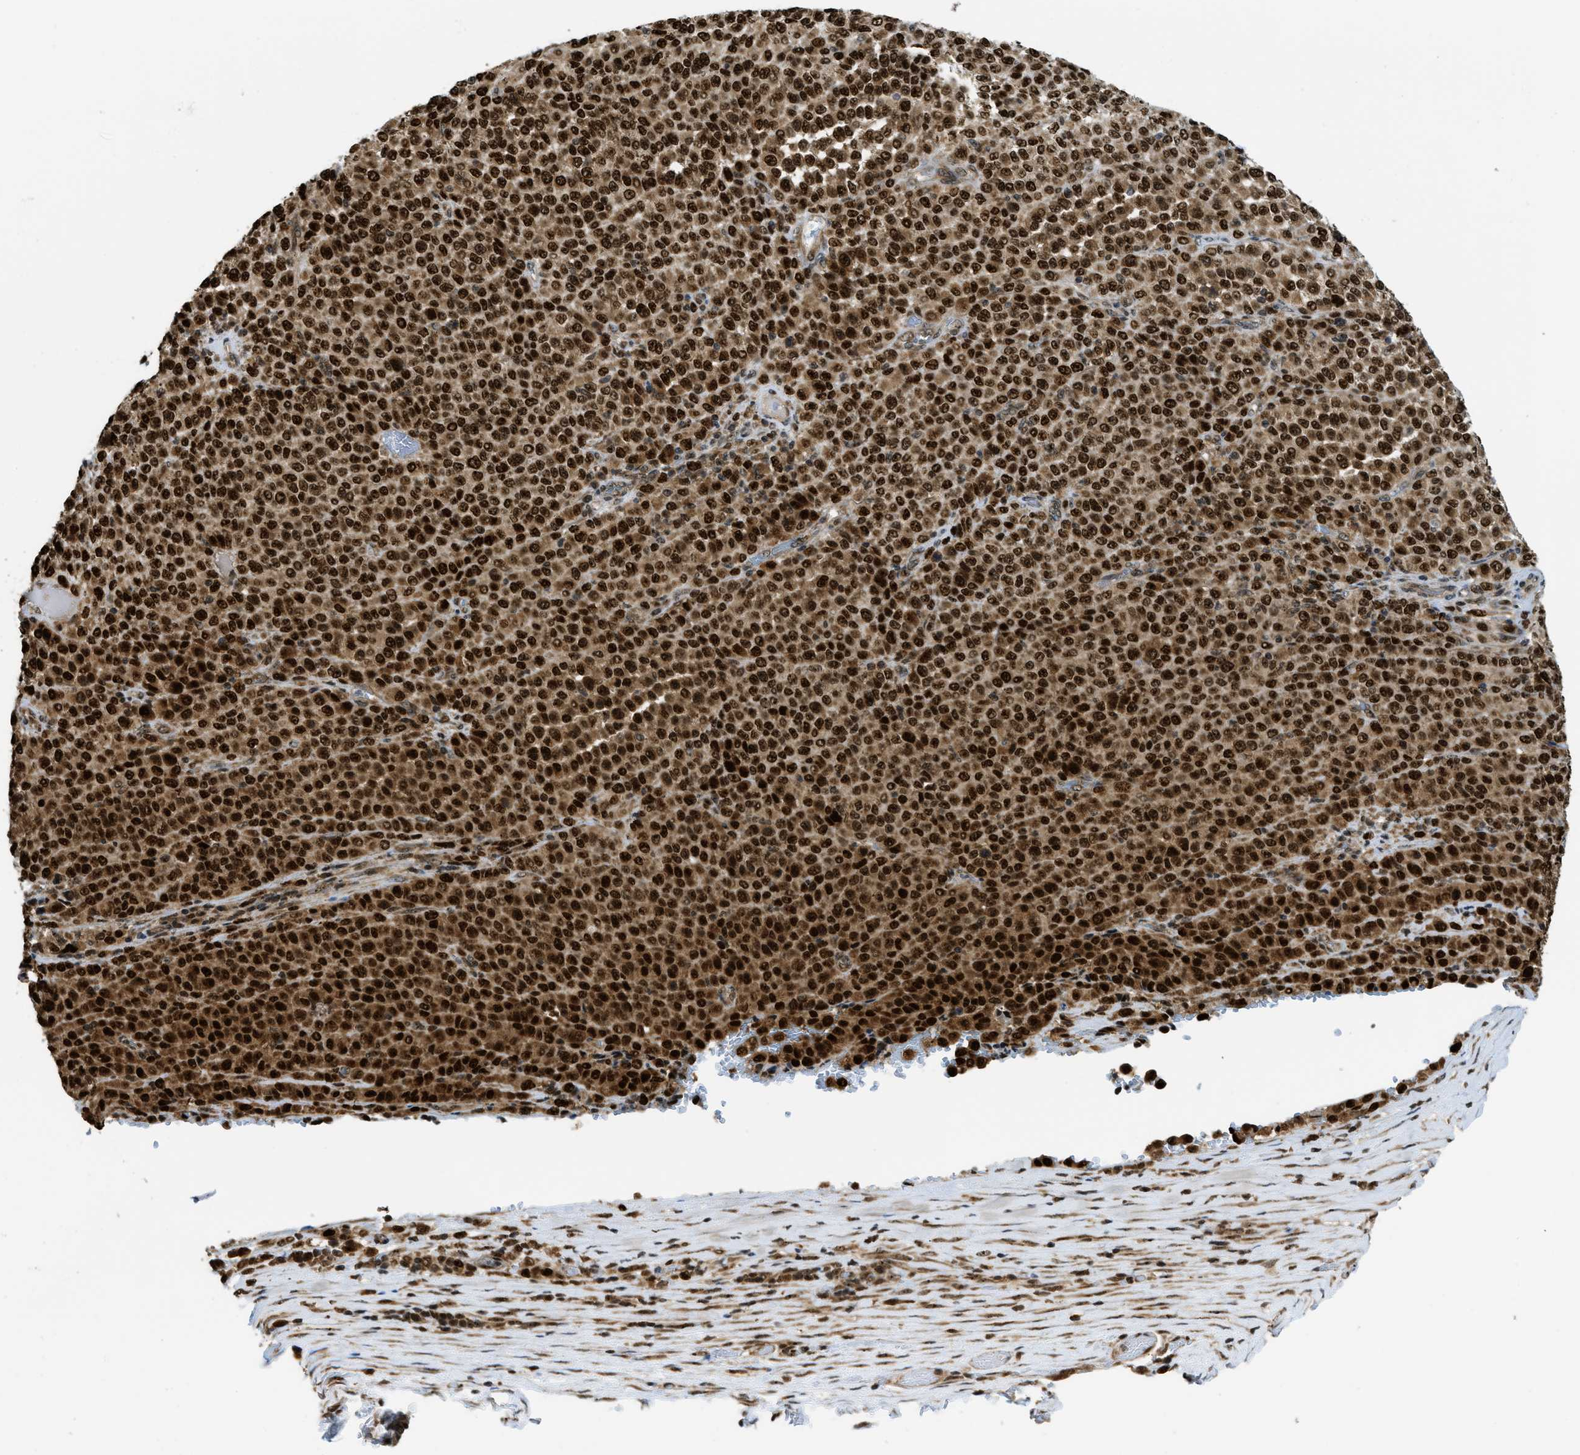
{"staining": {"intensity": "strong", "quantity": ">75%", "location": "cytoplasmic/membranous,nuclear"}, "tissue": "melanoma", "cell_type": "Tumor cells", "image_type": "cancer", "snomed": [{"axis": "morphology", "description": "Malignant melanoma, Metastatic site"}, {"axis": "topography", "description": "Pancreas"}], "caption": "Immunohistochemical staining of human melanoma reveals strong cytoplasmic/membranous and nuclear protein positivity in about >75% of tumor cells.", "gene": "TACC1", "patient": {"sex": "female", "age": 30}}